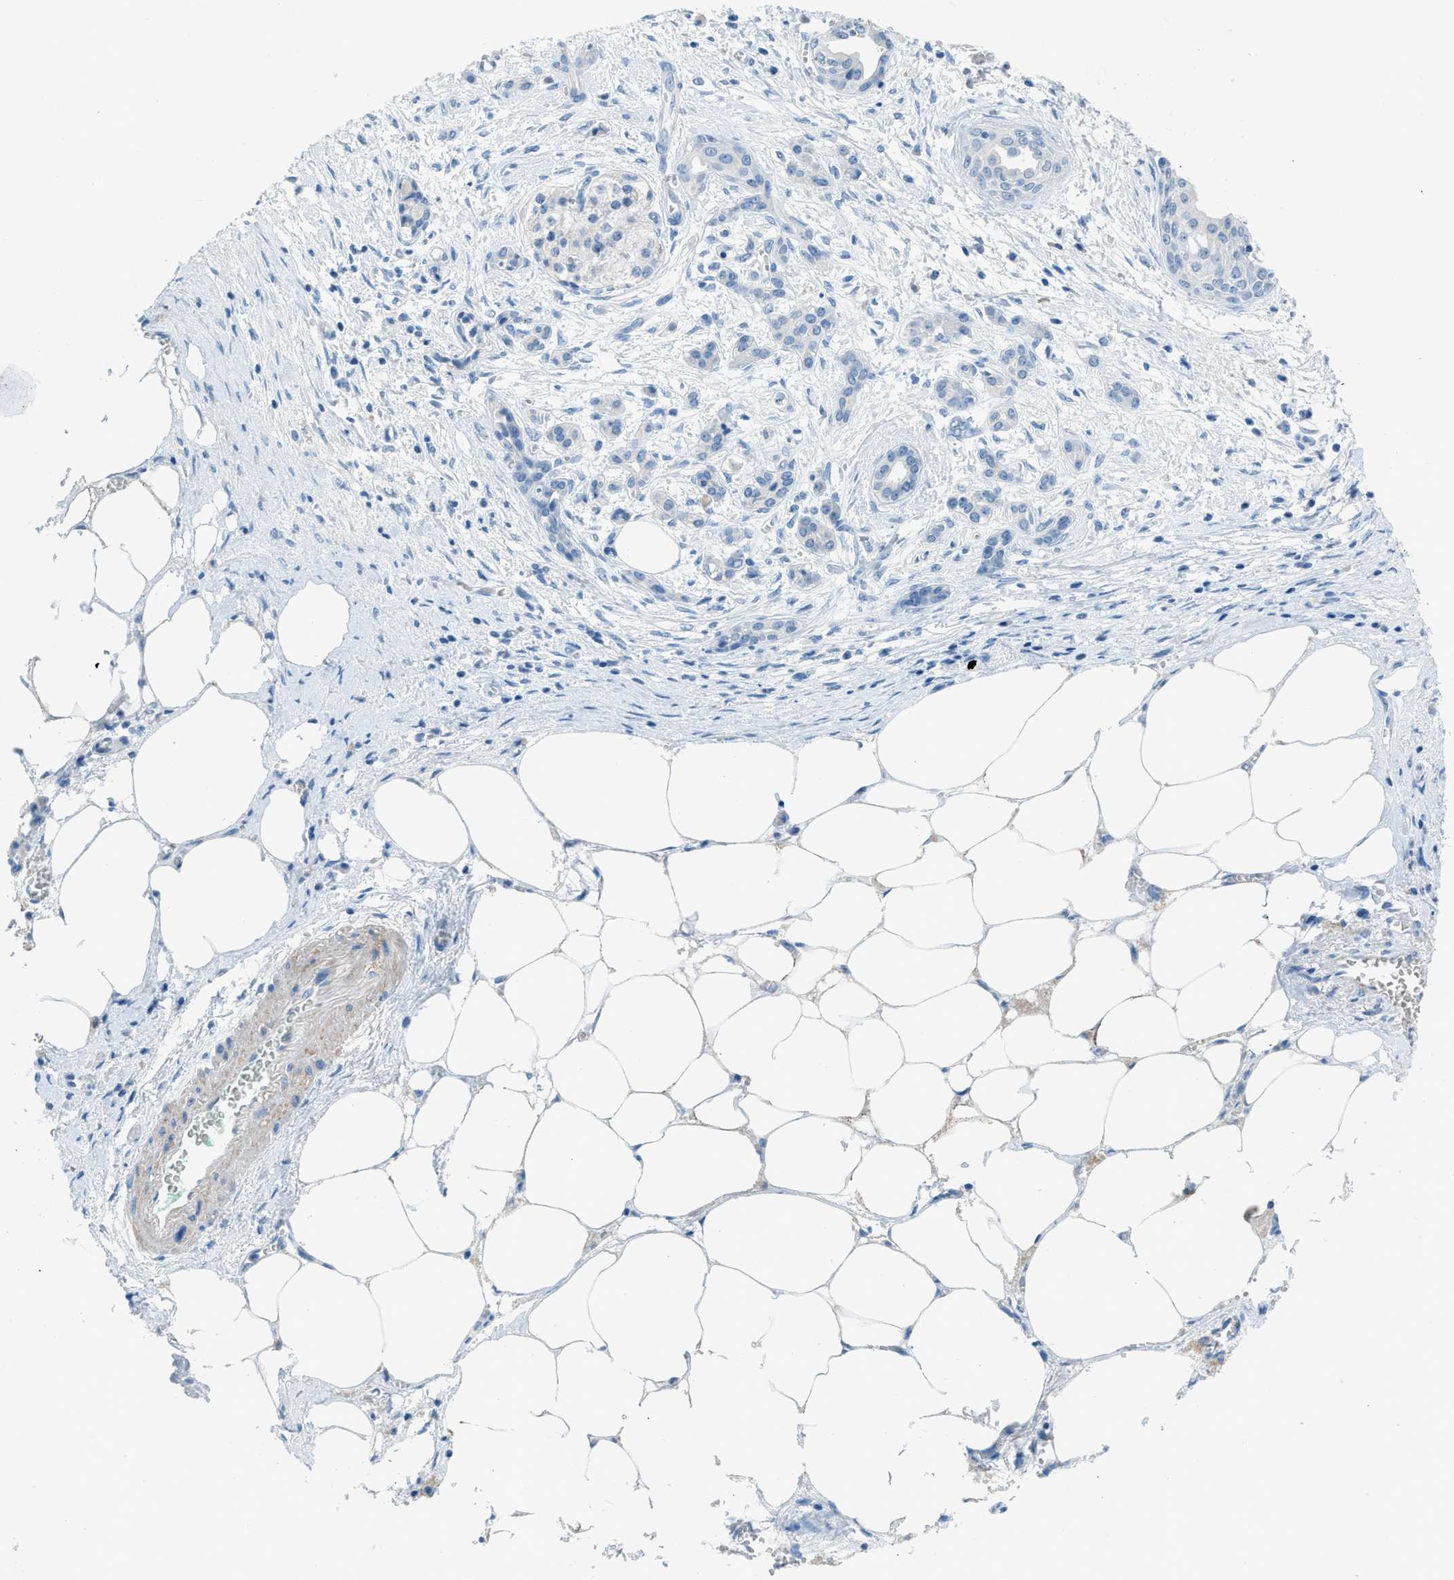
{"staining": {"intensity": "negative", "quantity": "none", "location": "none"}, "tissue": "pancreatic cancer", "cell_type": "Tumor cells", "image_type": "cancer", "snomed": [{"axis": "morphology", "description": "Adenocarcinoma, NOS"}, {"axis": "topography", "description": "Pancreas"}], "caption": "IHC micrograph of neoplastic tissue: pancreatic cancer (adenocarcinoma) stained with DAB (3,3'-diaminobenzidine) reveals no significant protein staining in tumor cells. The staining was performed using DAB (3,3'-diaminobenzidine) to visualize the protein expression in brown, while the nuclei were stained in blue with hematoxylin (Magnification: 20x).", "gene": "ACAN", "patient": {"sex": "female", "age": 70}}